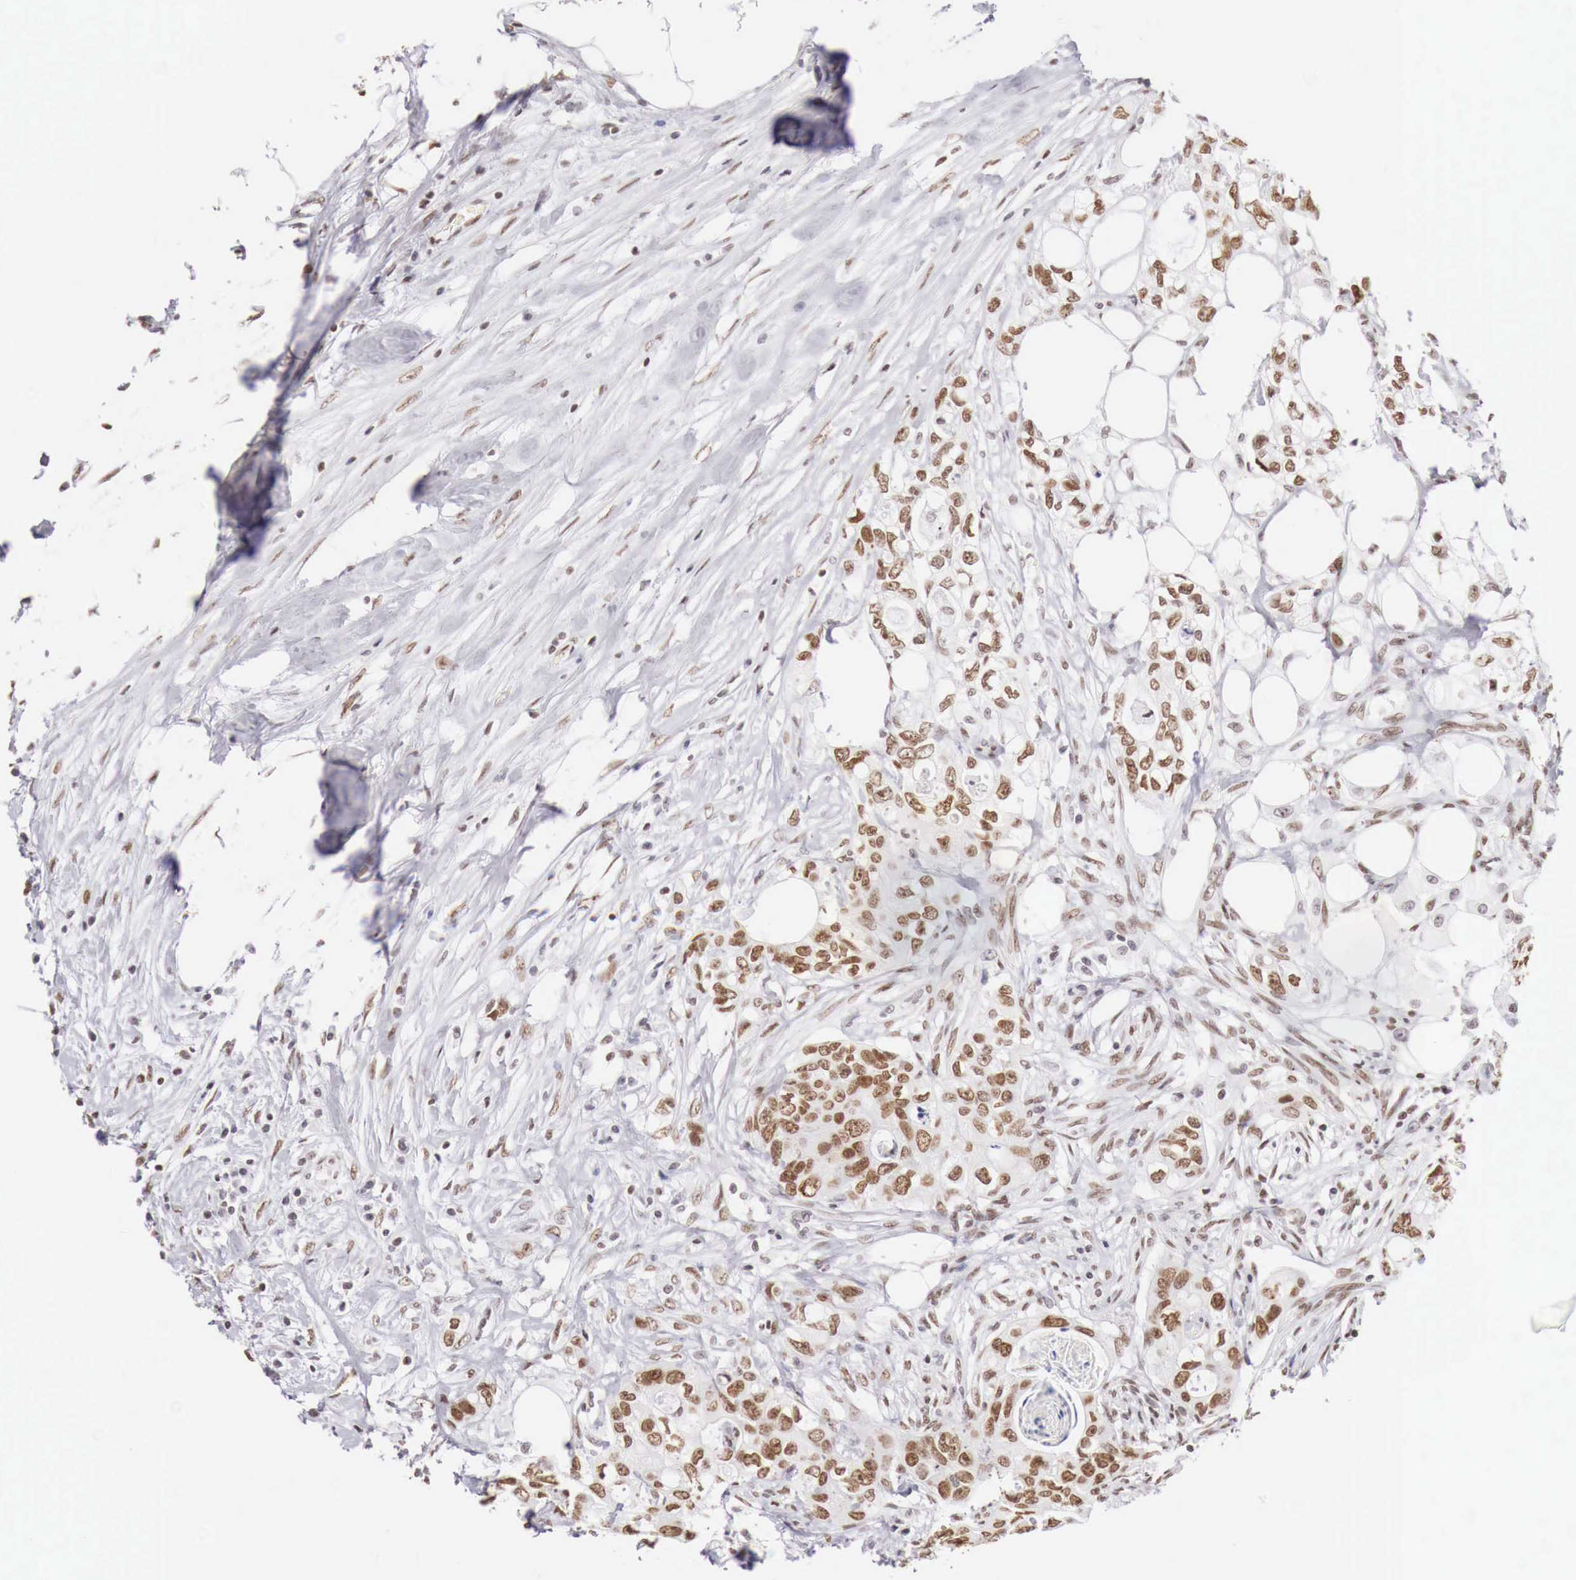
{"staining": {"intensity": "weak", "quantity": "25%-75%", "location": "nuclear"}, "tissue": "colorectal cancer", "cell_type": "Tumor cells", "image_type": "cancer", "snomed": [{"axis": "morphology", "description": "Adenocarcinoma, NOS"}, {"axis": "topography", "description": "Rectum"}], "caption": "The histopathology image exhibits a brown stain indicating the presence of a protein in the nuclear of tumor cells in colorectal cancer (adenocarcinoma).", "gene": "PHF14", "patient": {"sex": "female", "age": 57}}